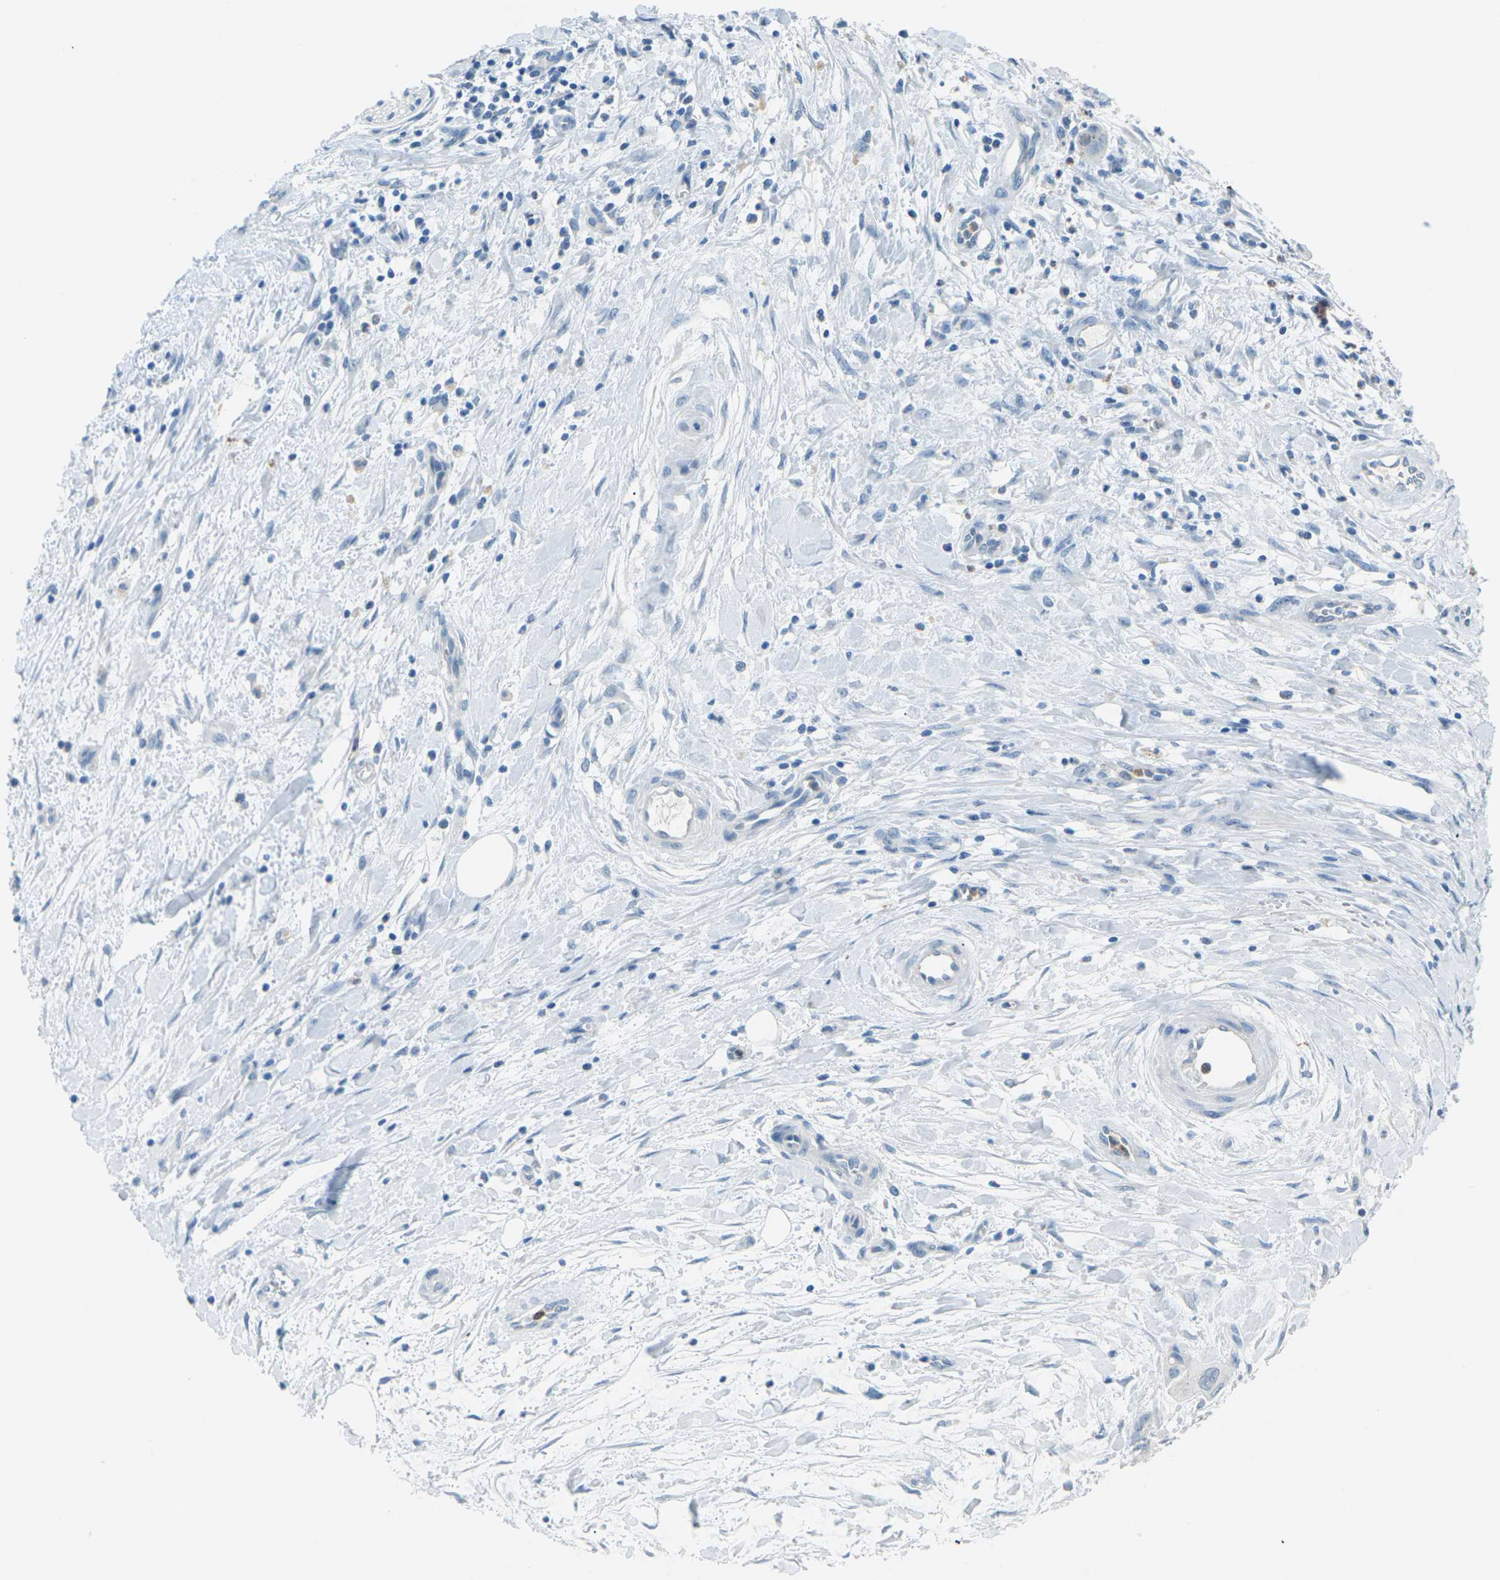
{"staining": {"intensity": "negative", "quantity": "none", "location": "none"}, "tissue": "pancreatic cancer", "cell_type": "Tumor cells", "image_type": "cancer", "snomed": [{"axis": "morphology", "description": "Adenocarcinoma, NOS"}, {"axis": "topography", "description": "Pancreas"}], "caption": "IHC photomicrograph of human pancreatic cancer (adenocarcinoma) stained for a protein (brown), which exhibits no expression in tumor cells.", "gene": "CDH16", "patient": {"sex": "female", "age": 75}}